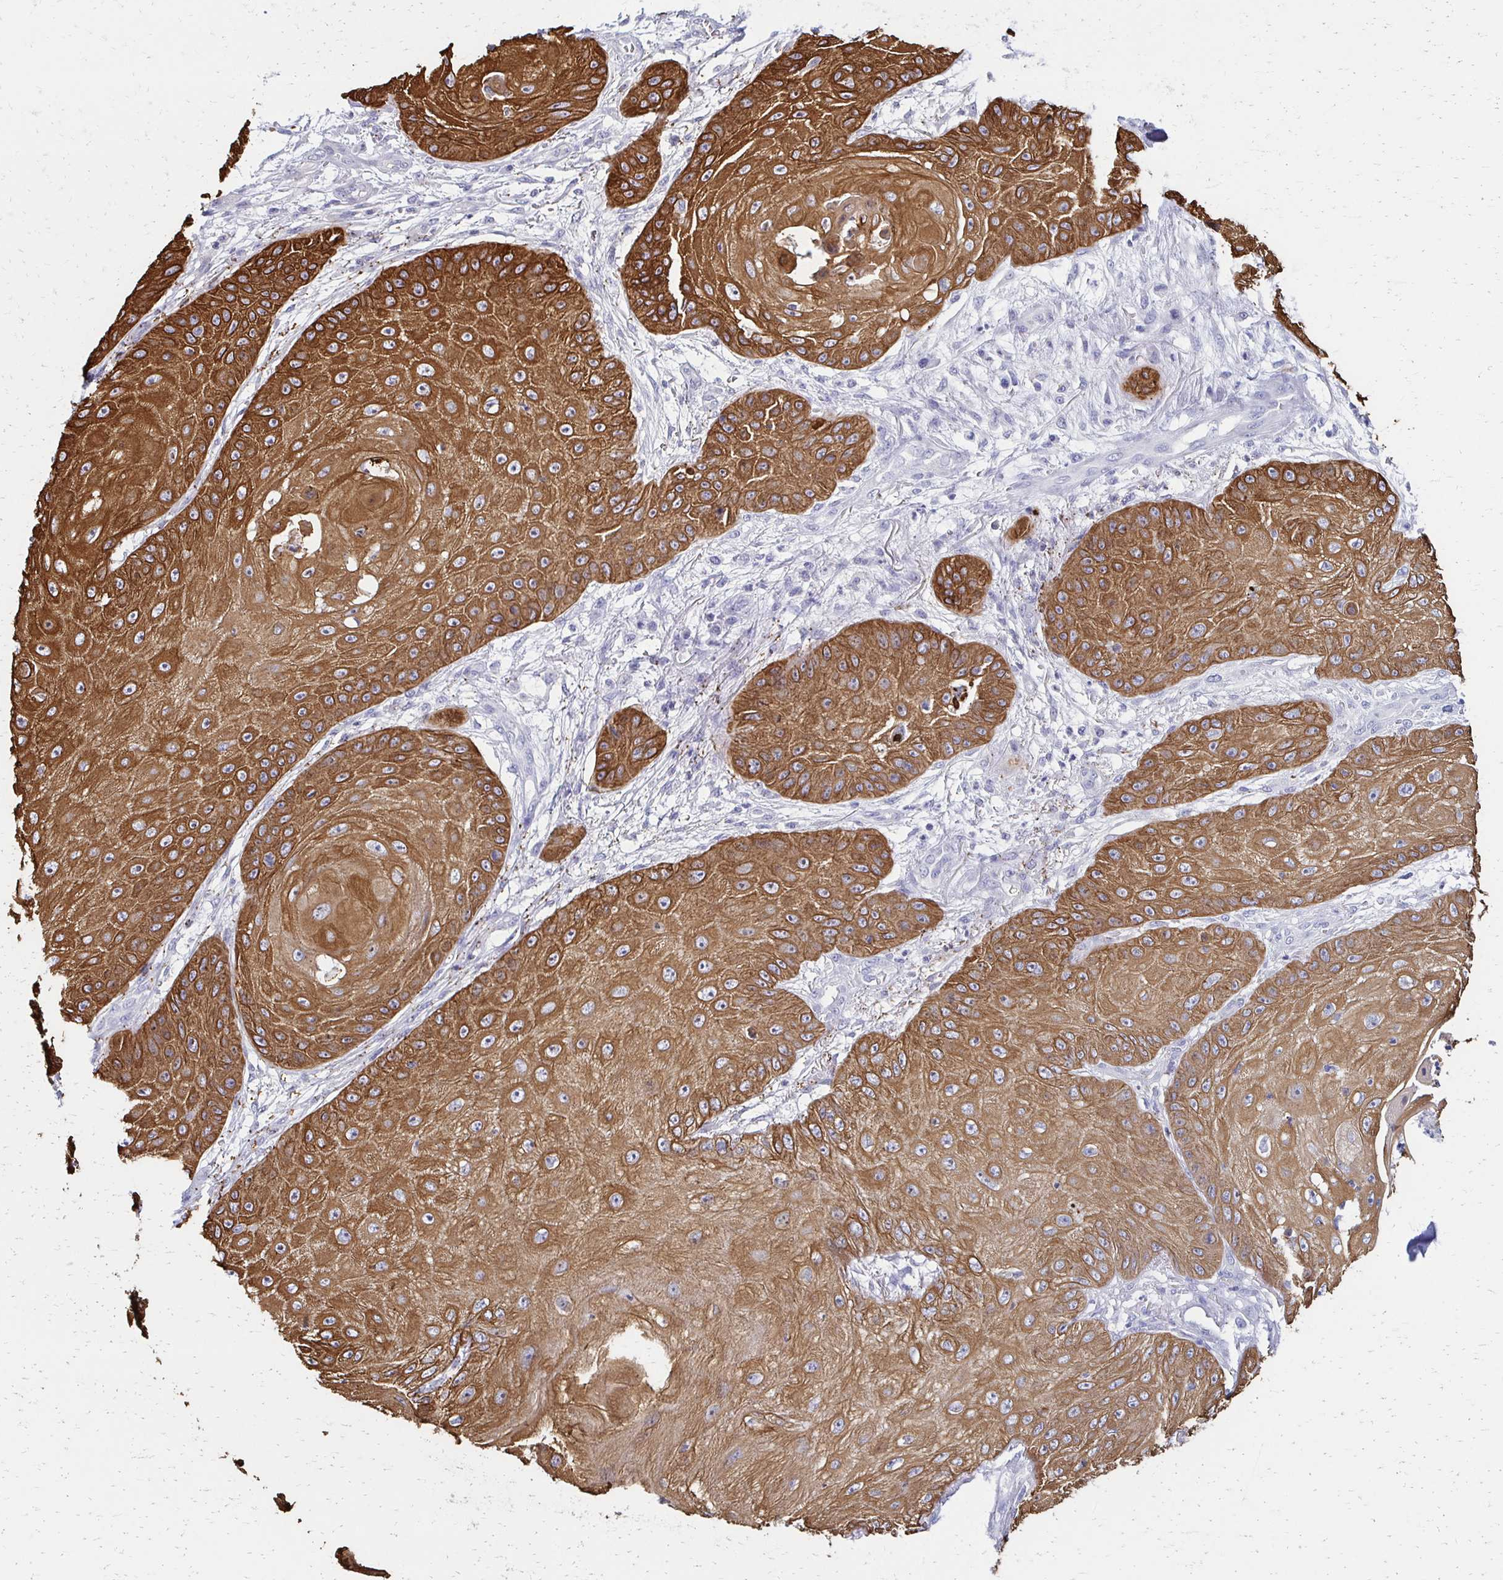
{"staining": {"intensity": "strong", "quantity": ">75%", "location": "cytoplasmic/membranous"}, "tissue": "skin cancer", "cell_type": "Tumor cells", "image_type": "cancer", "snomed": [{"axis": "morphology", "description": "Squamous cell carcinoma, NOS"}, {"axis": "topography", "description": "Skin"}], "caption": "A brown stain labels strong cytoplasmic/membranous staining of a protein in human skin squamous cell carcinoma tumor cells.", "gene": "C1QTNF2", "patient": {"sex": "male", "age": 70}}